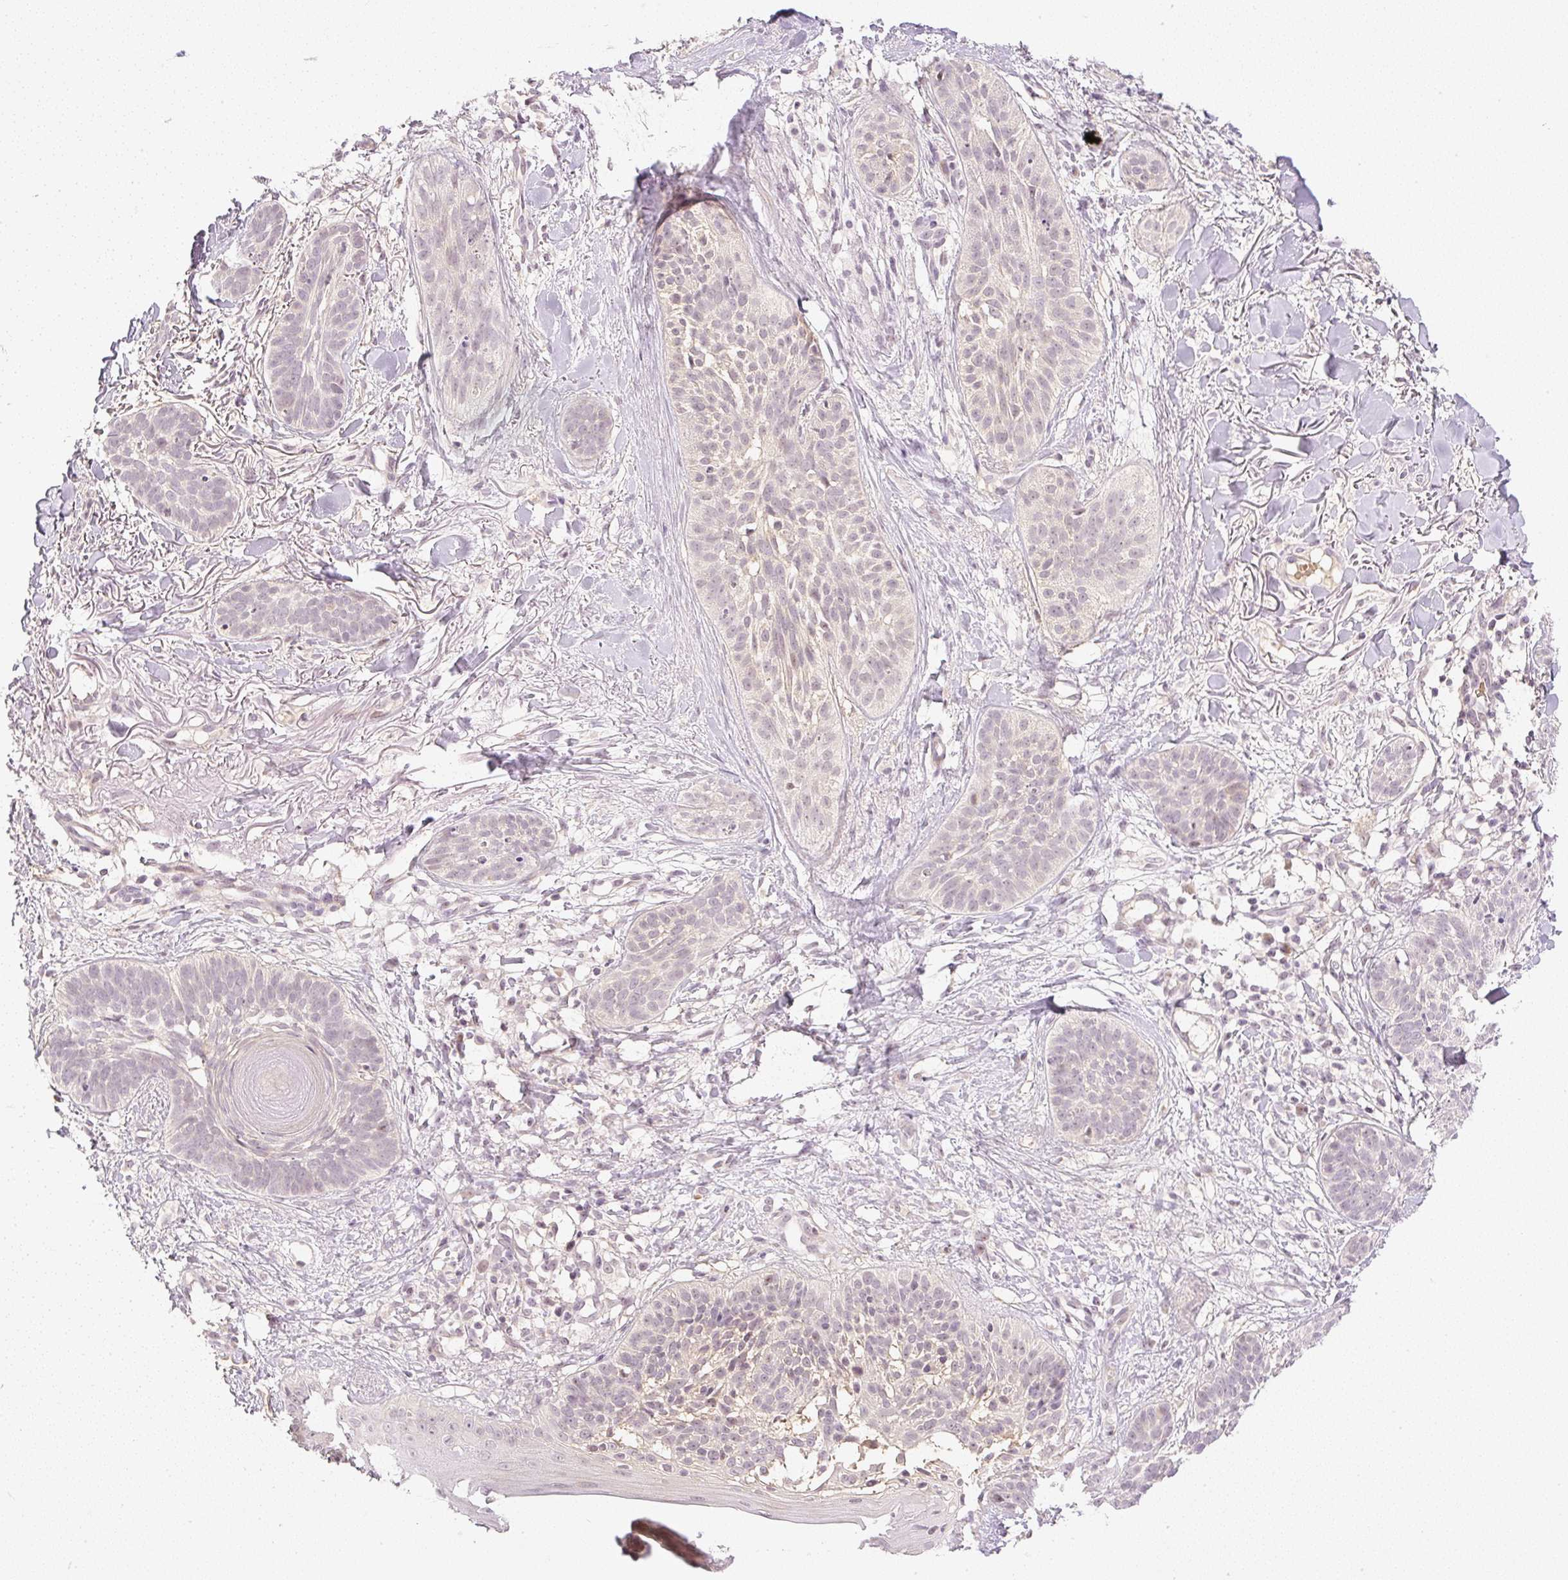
{"staining": {"intensity": "weak", "quantity": "<25%", "location": "nuclear"}, "tissue": "skin cancer", "cell_type": "Tumor cells", "image_type": "cancer", "snomed": [{"axis": "morphology", "description": "Basal cell carcinoma"}, {"axis": "topography", "description": "Skin"}], "caption": "Immunohistochemistry micrograph of neoplastic tissue: skin cancer (basal cell carcinoma) stained with DAB (3,3'-diaminobenzidine) displays no significant protein positivity in tumor cells.", "gene": "AAR2", "patient": {"sex": "male", "age": 52}}